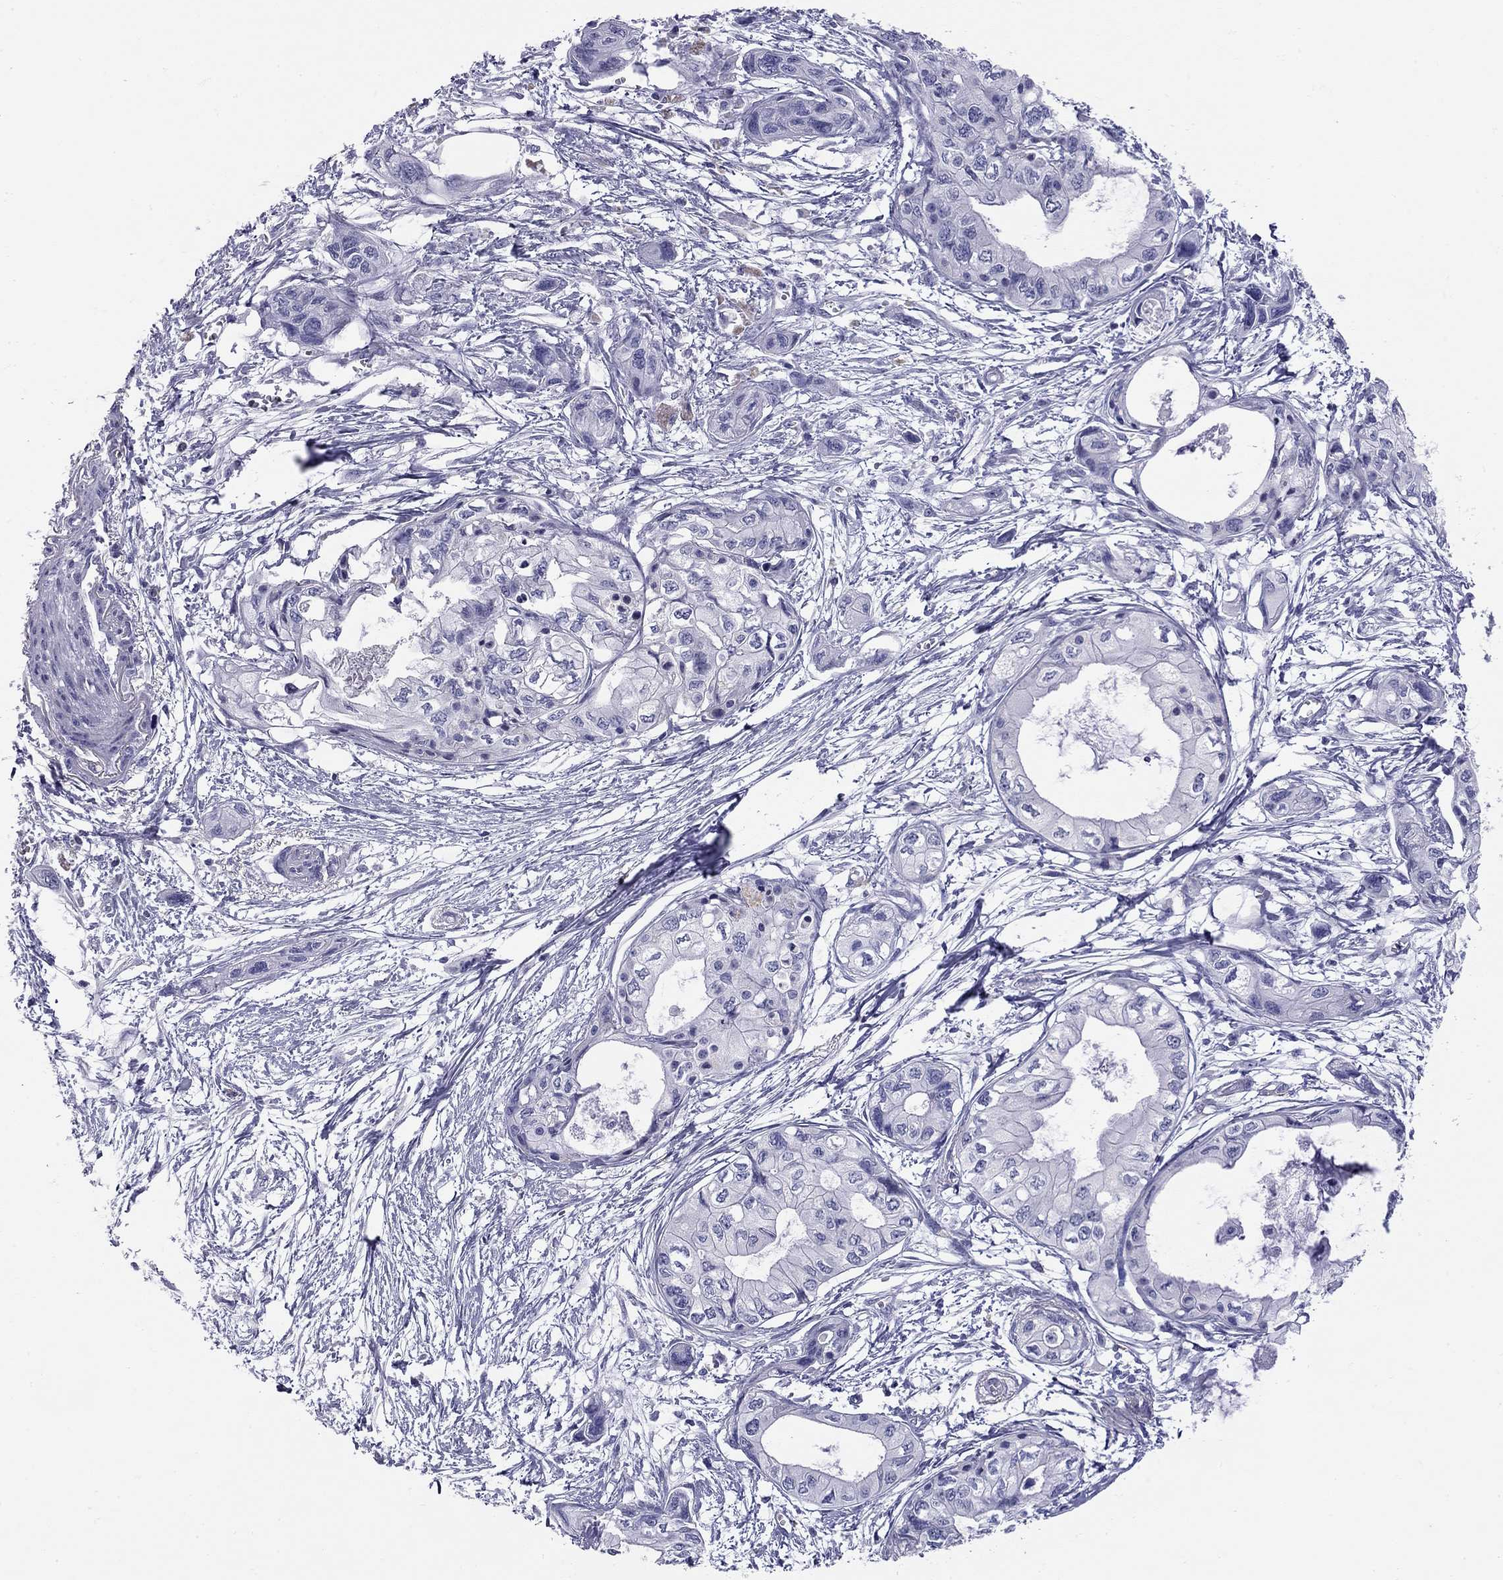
{"staining": {"intensity": "negative", "quantity": "none", "location": "none"}, "tissue": "pancreatic cancer", "cell_type": "Tumor cells", "image_type": "cancer", "snomed": [{"axis": "morphology", "description": "Adenocarcinoma, NOS"}, {"axis": "topography", "description": "Pancreas"}], "caption": "The photomicrograph reveals no significant expression in tumor cells of pancreatic adenocarcinoma.", "gene": "C8orf88", "patient": {"sex": "female", "age": 76}}